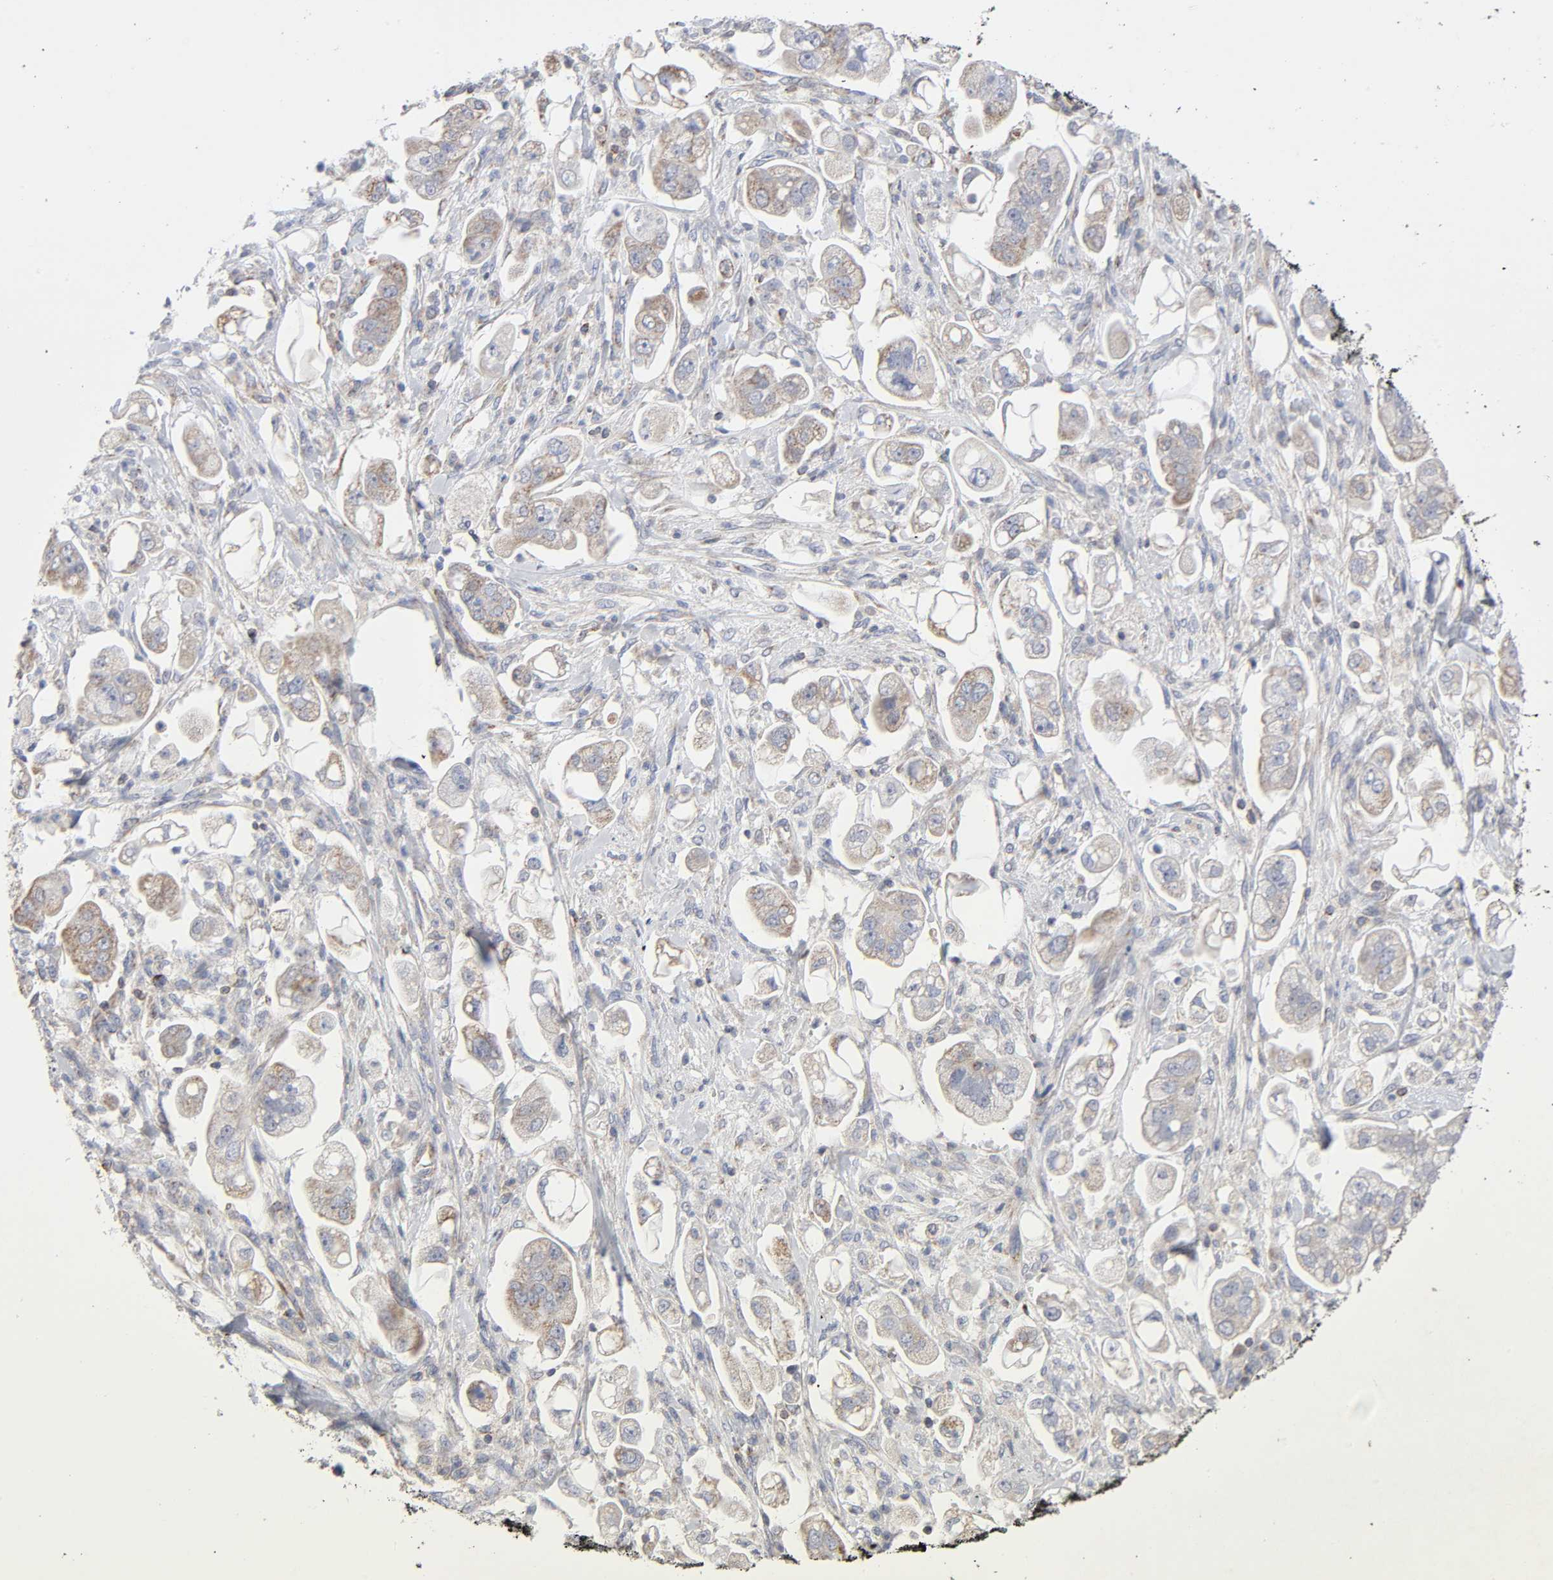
{"staining": {"intensity": "moderate", "quantity": ">75%", "location": "cytoplasmic/membranous"}, "tissue": "stomach cancer", "cell_type": "Tumor cells", "image_type": "cancer", "snomed": [{"axis": "morphology", "description": "Adenocarcinoma, NOS"}, {"axis": "topography", "description": "Stomach"}], "caption": "Protein staining shows moderate cytoplasmic/membranous expression in about >75% of tumor cells in stomach cancer.", "gene": "SYT16", "patient": {"sex": "male", "age": 62}}